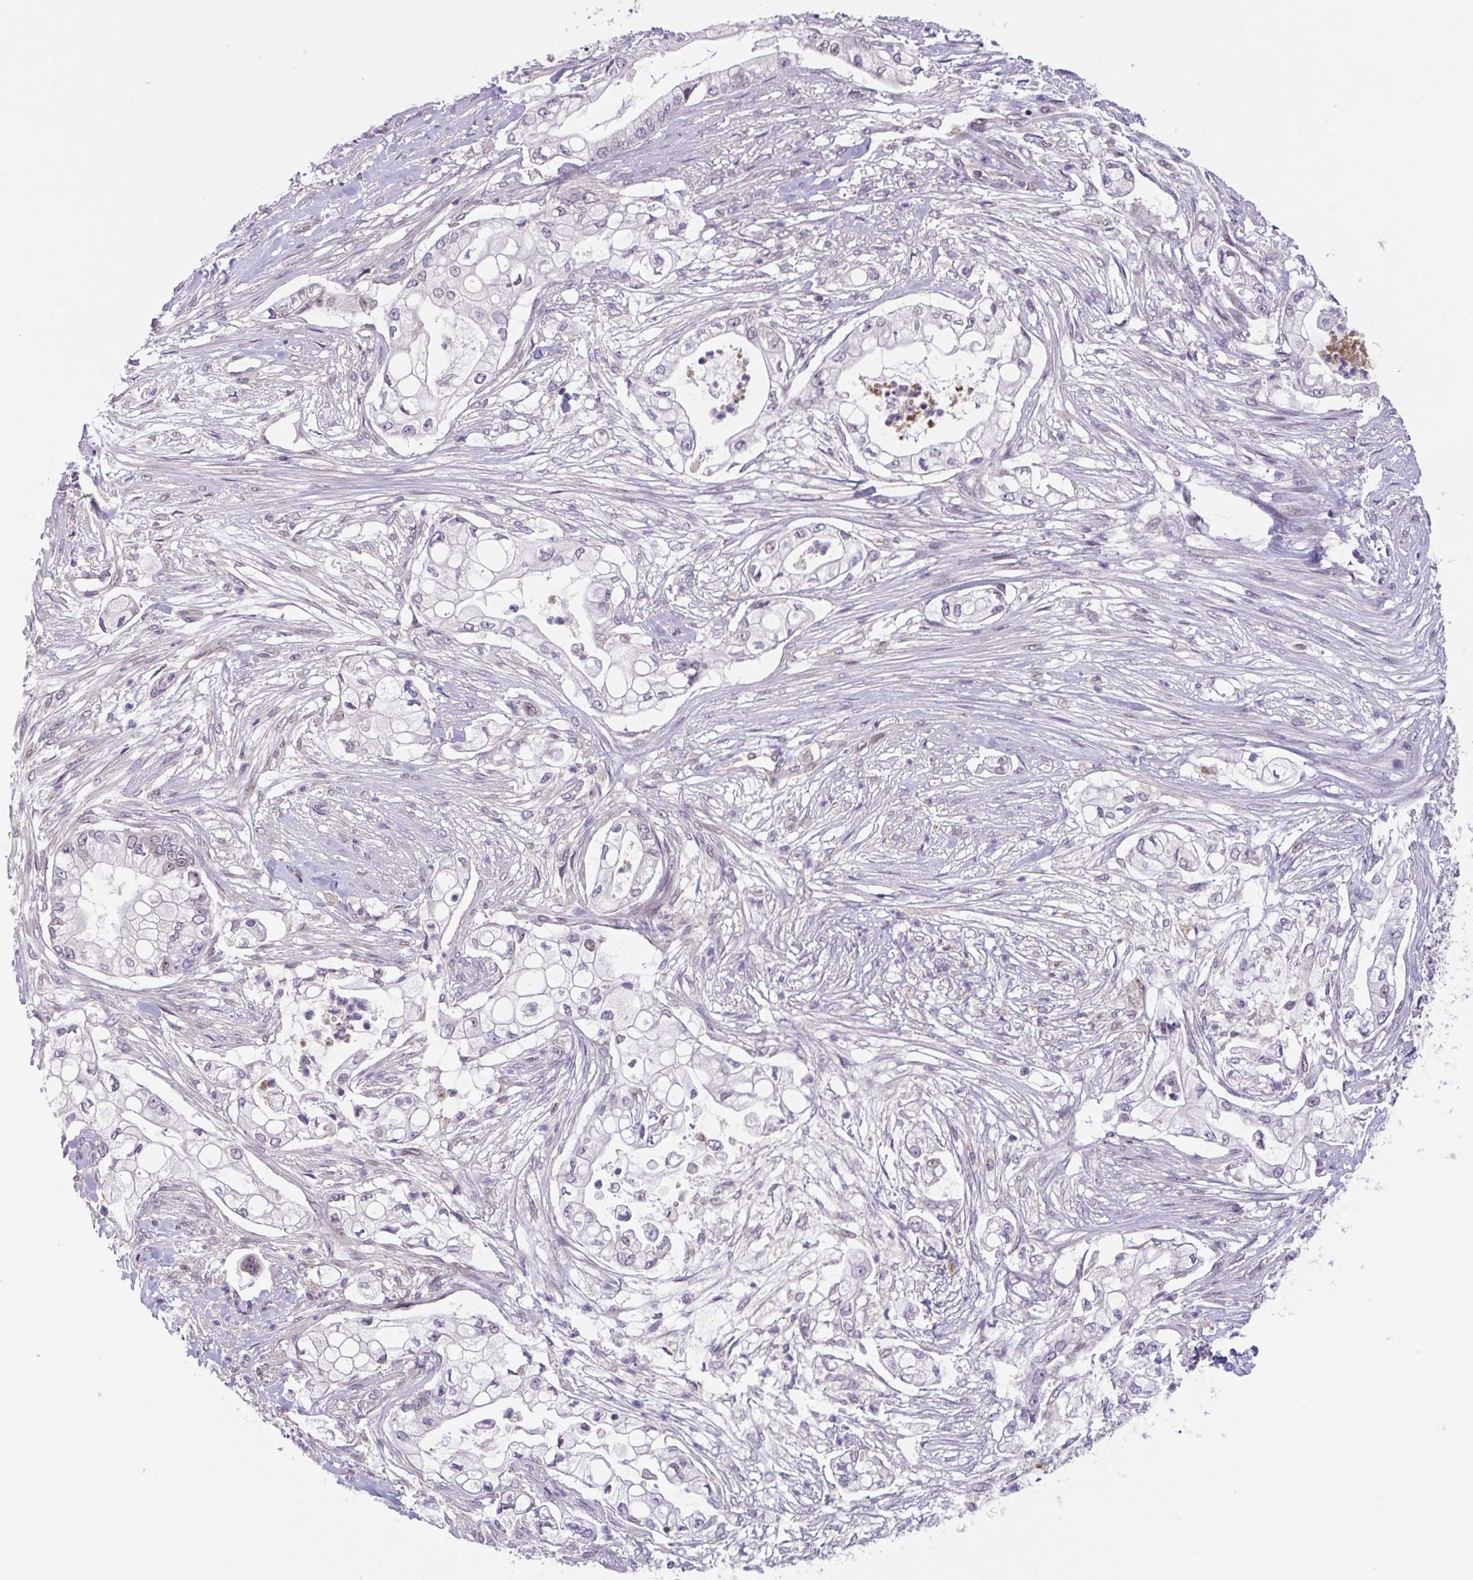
{"staining": {"intensity": "weak", "quantity": "<25%", "location": "nuclear"}, "tissue": "pancreatic cancer", "cell_type": "Tumor cells", "image_type": "cancer", "snomed": [{"axis": "morphology", "description": "Adenocarcinoma, NOS"}, {"axis": "topography", "description": "Pancreas"}], "caption": "Immunohistochemistry (IHC) micrograph of neoplastic tissue: adenocarcinoma (pancreatic) stained with DAB demonstrates no significant protein staining in tumor cells.", "gene": "RIOK1", "patient": {"sex": "female", "age": 69}}